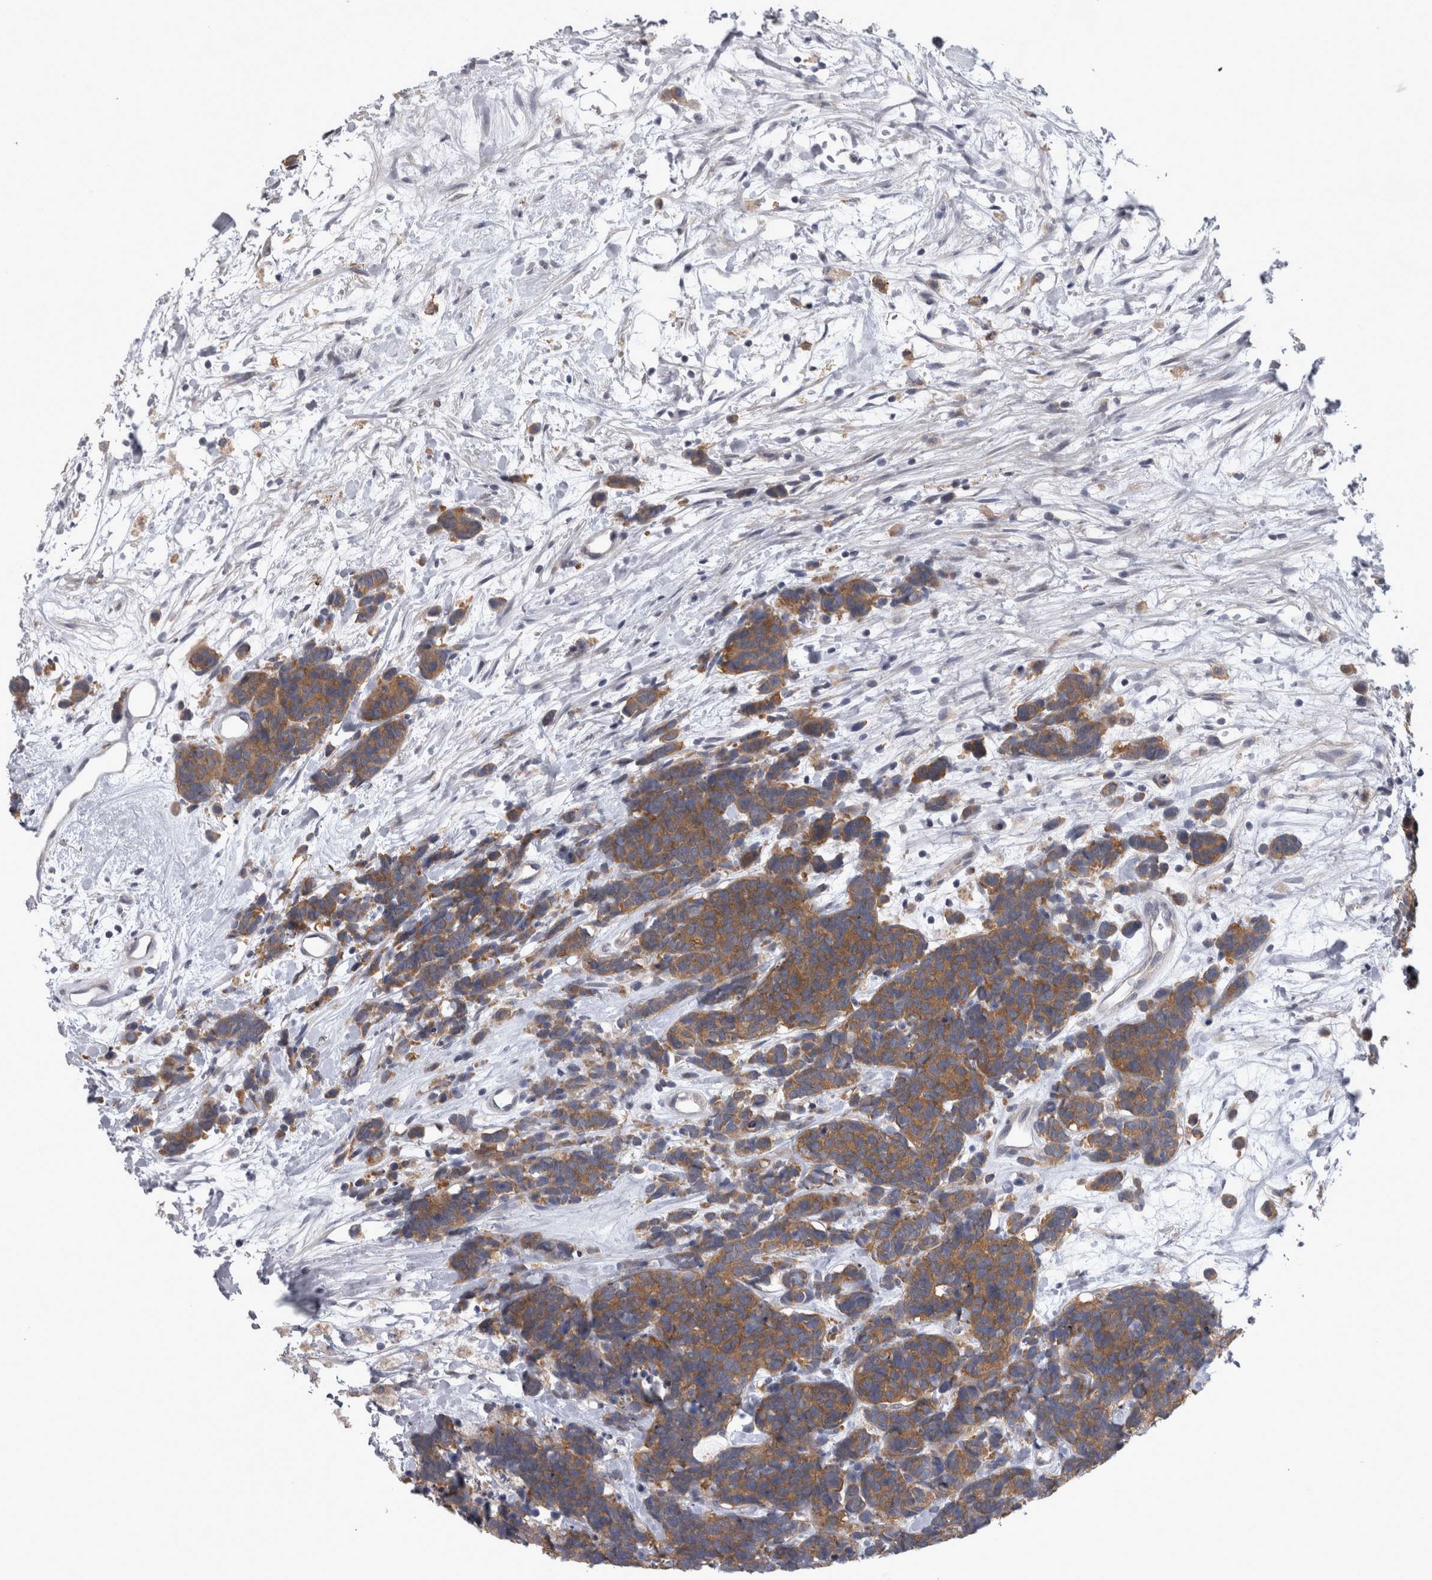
{"staining": {"intensity": "moderate", "quantity": ">75%", "location": "cytoplasmic/membranous"}, "tissue": "carcinoid", "cell_type": "Tumor cells", "image_type": "cancer", "snomed": [{"axis": "morphology", "description": "Carcinoma, NOS"}, {"axis": "morphology", "description": "Carcinoid, malignant, NOS"}, {"axis": "topography", "description": "Urinary bladder"}], "caption": "Carcinoma was stained to show a protein in brown. There is medium levels of moderate cytoplasmic/membranous staining in approximately >75% of tumor cells.", "gene": "PRKCI", "patient": {"sex": "male", "age": 57}}